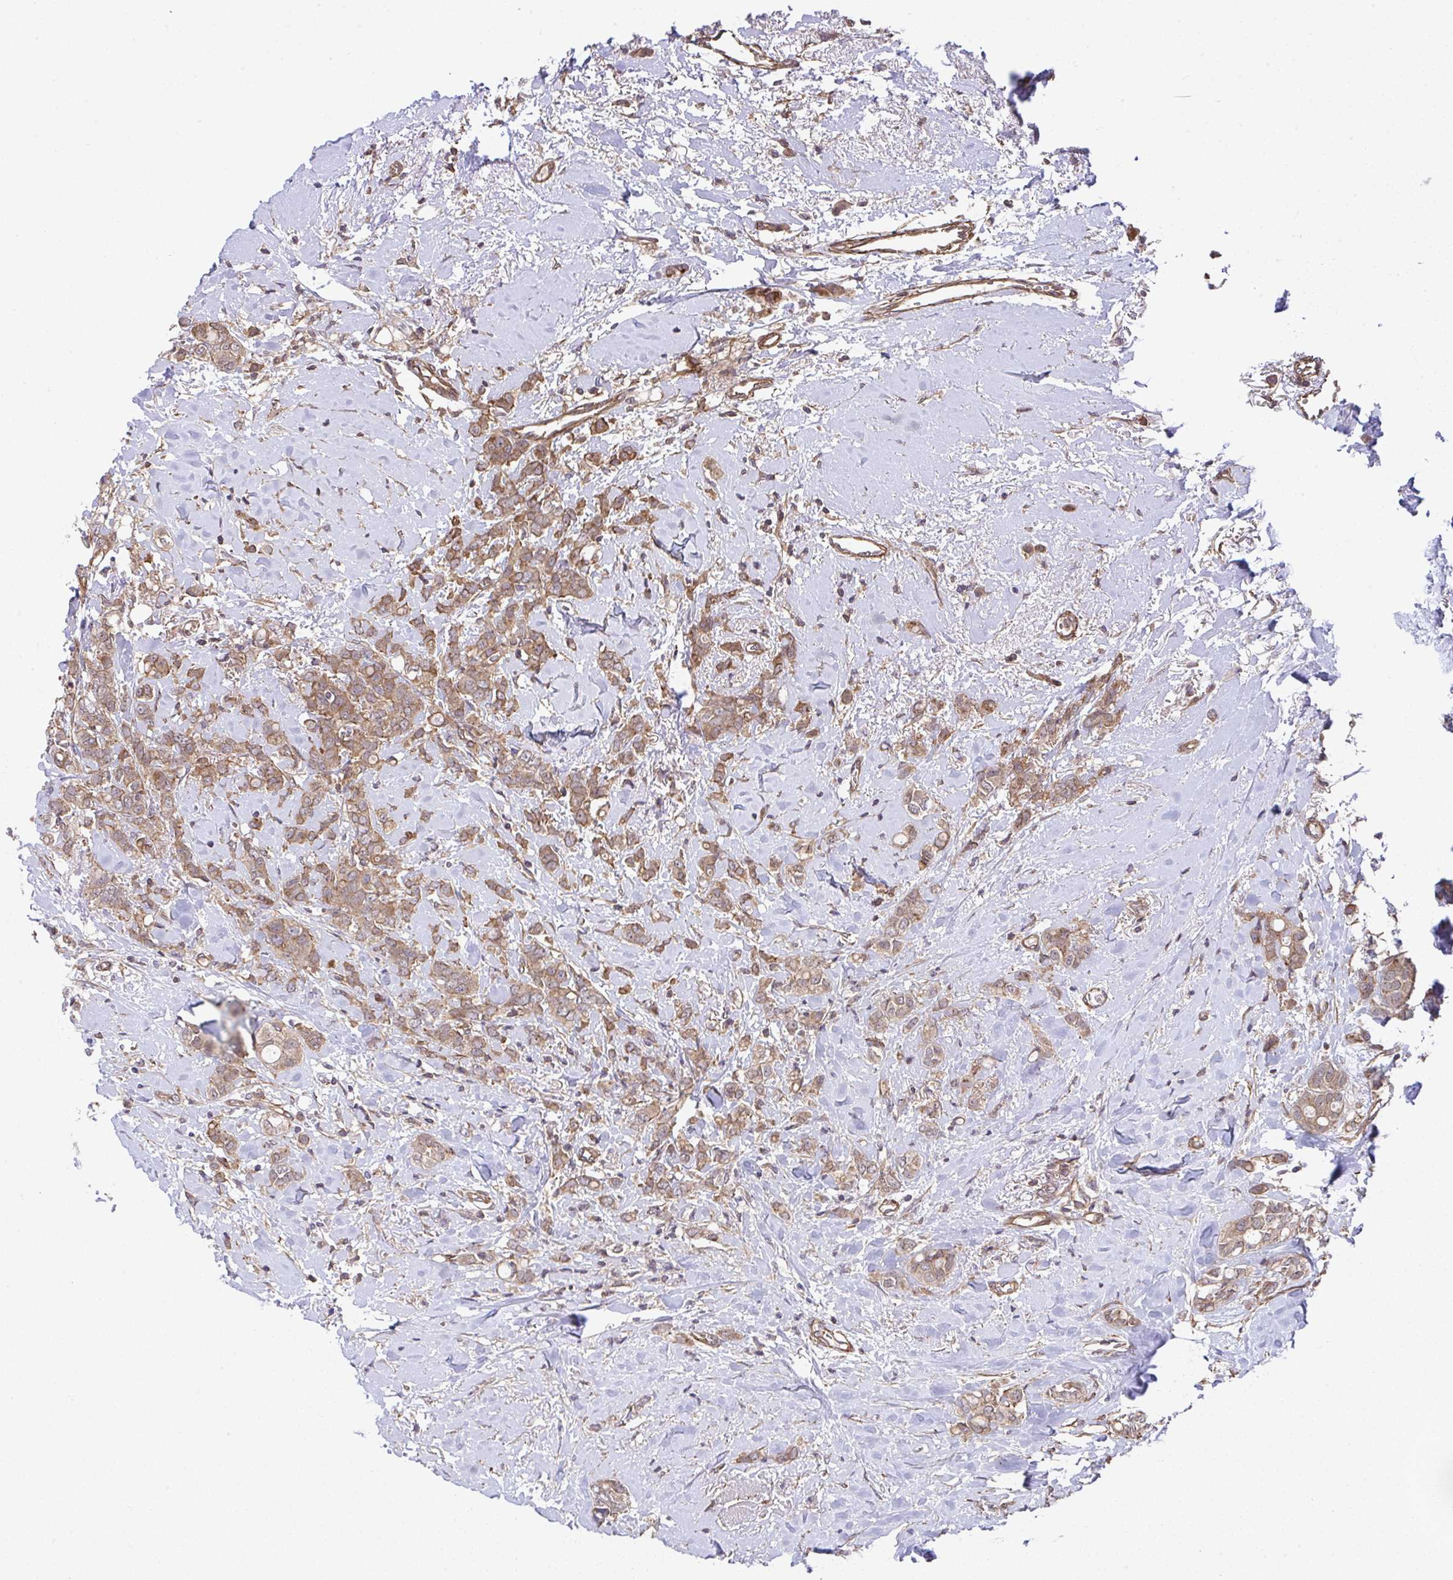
{"staining": {"intensity": "moderate", "quantity": ">75%", "location": "cytoplasmic/membranous"}, "tissue": "breast cancer", "cell_type": "Tumor cells", "image_type": "cancer", "snomed": [{"axis": "morphology", "description": "Lobular carcinoma"}, {"axis": "topography", "description": "Breast"}], "caption": "Human breast cancer stained for a protein (brown) demonstrates moderate cytoplasmic/membranous positive staining in about >75% of tumor cells.", "gene": "ZNF696", "patient": {"sex": "female", "age": 91}}